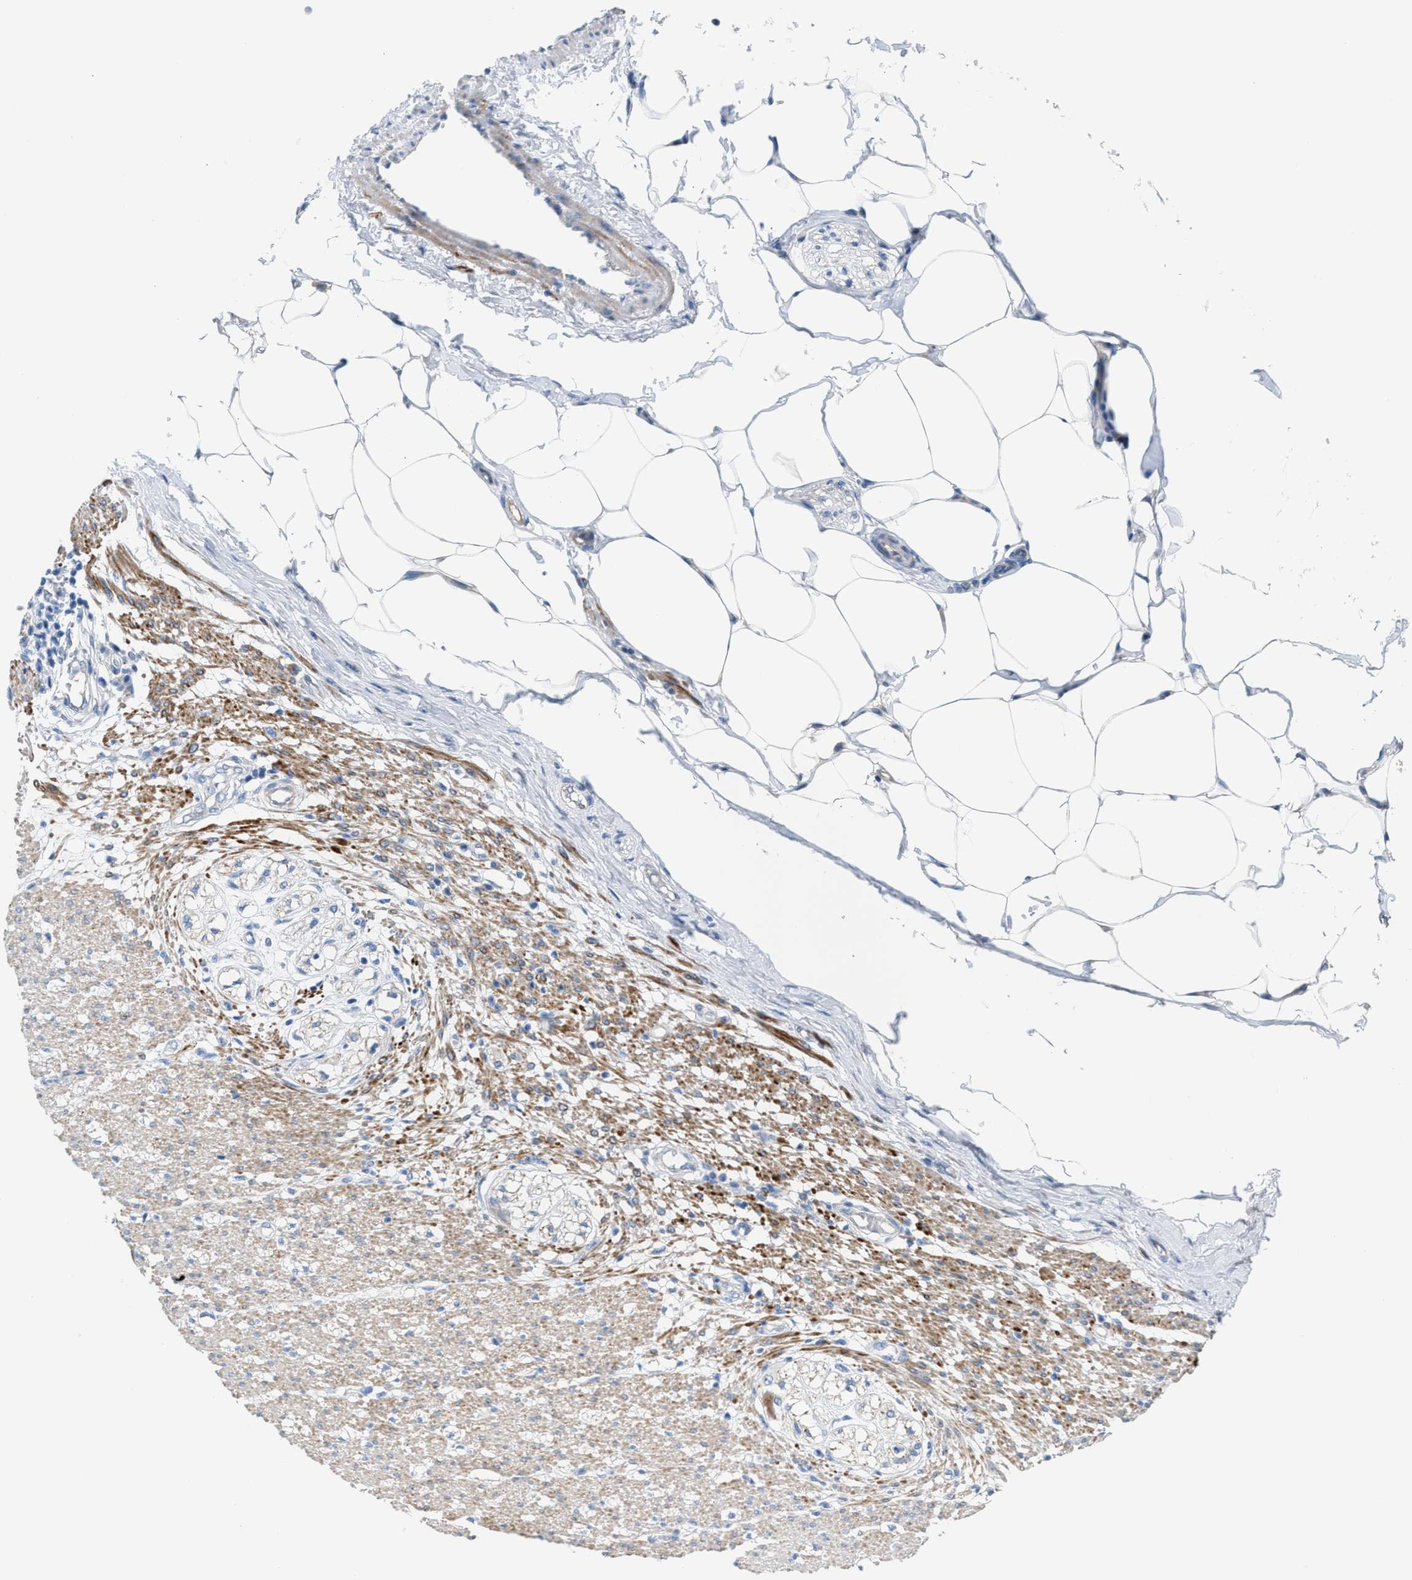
{"staining": {"intensity": "moderate", "quantity": ">75%", "location": "cytoplasmic/membranous"}, "tissue": "smooth muscle", "cell_type": "Smooth muscle cells", "image_type": "normal", "snomed": [{"axis": "morphology", "description": "Normal tissue, NOS"}, {"axis": "morphology", "description": "Adenocarcinoma, NOS"}, {"axis": "topography", "description": "Colon"}, {"axis": "topography", "description": "Peripheral nerve tissue"}], "caption": "Moderate cytoplasmic/membranous staining for a protein is present in approximately >75% of smooth muscle cells of normal smooth muscle using immunohistochemistry.", "gene": "MPP3", "patient": {"sex": "male", "age": 14}}